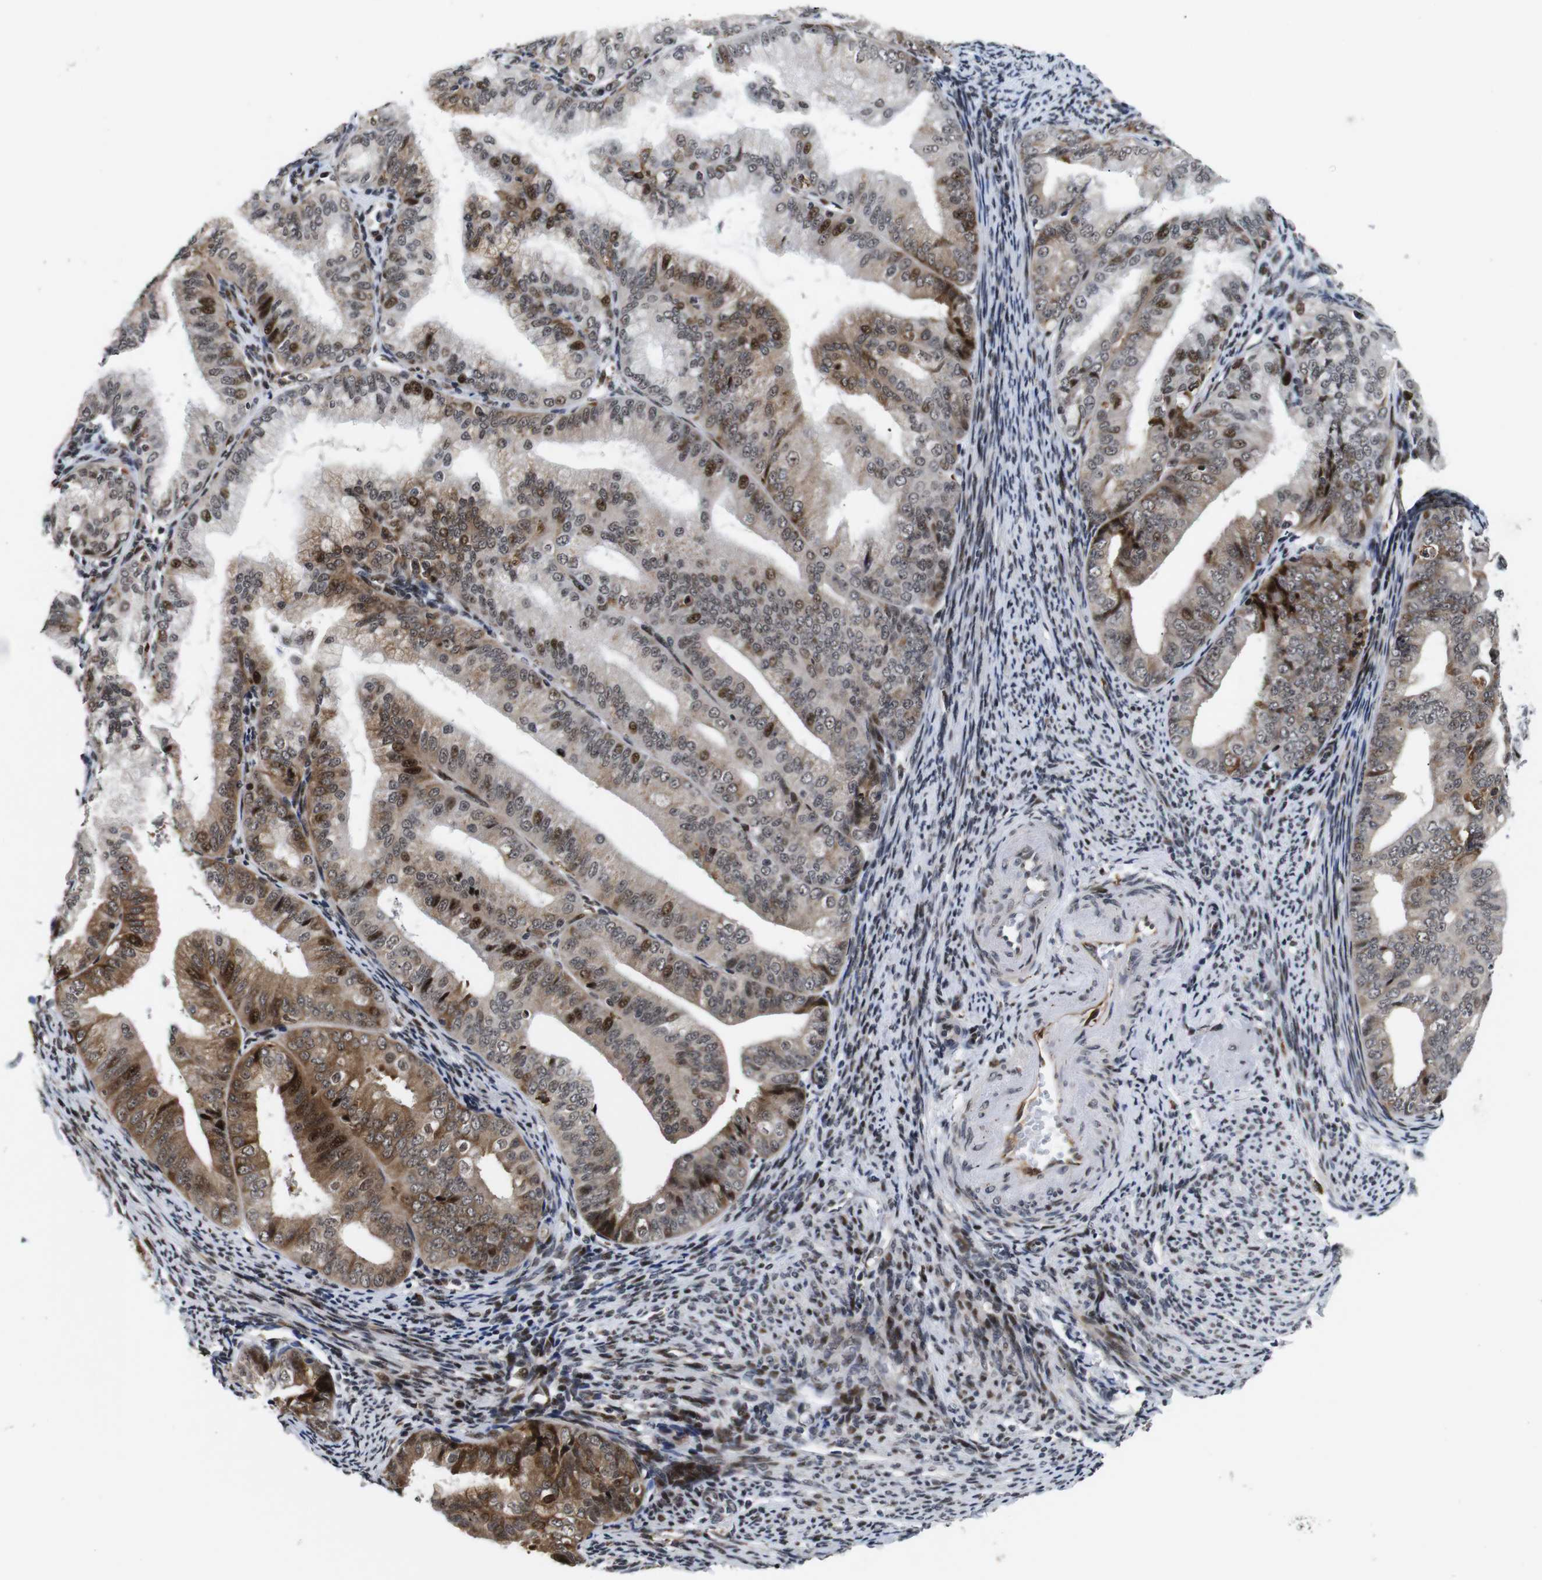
{"staining": {"intensity": "moderate", "quantity": ">75%", "location": "cytoplasmic/membranous,nuclear"}, "tissue": "endometrial cancer", "cell_type": "Tumor cells", "image_type": "cancer", "snomed": [{"axis": "morphology", "description": "Adenocarcinoma, NOS"}, {"axis": "topography", "description": "Endometrium"}], "caption": "IHC image of endometrial cancer (adenocarcinoma) stained for a protein (brown), which demonstrates medium levels of moderate cytoplasmic/membranous and nuclear positivity in about >75% of tumor cells.", "gene": "EIF4G1", "patient": {"sex": "female", "age": 63}}